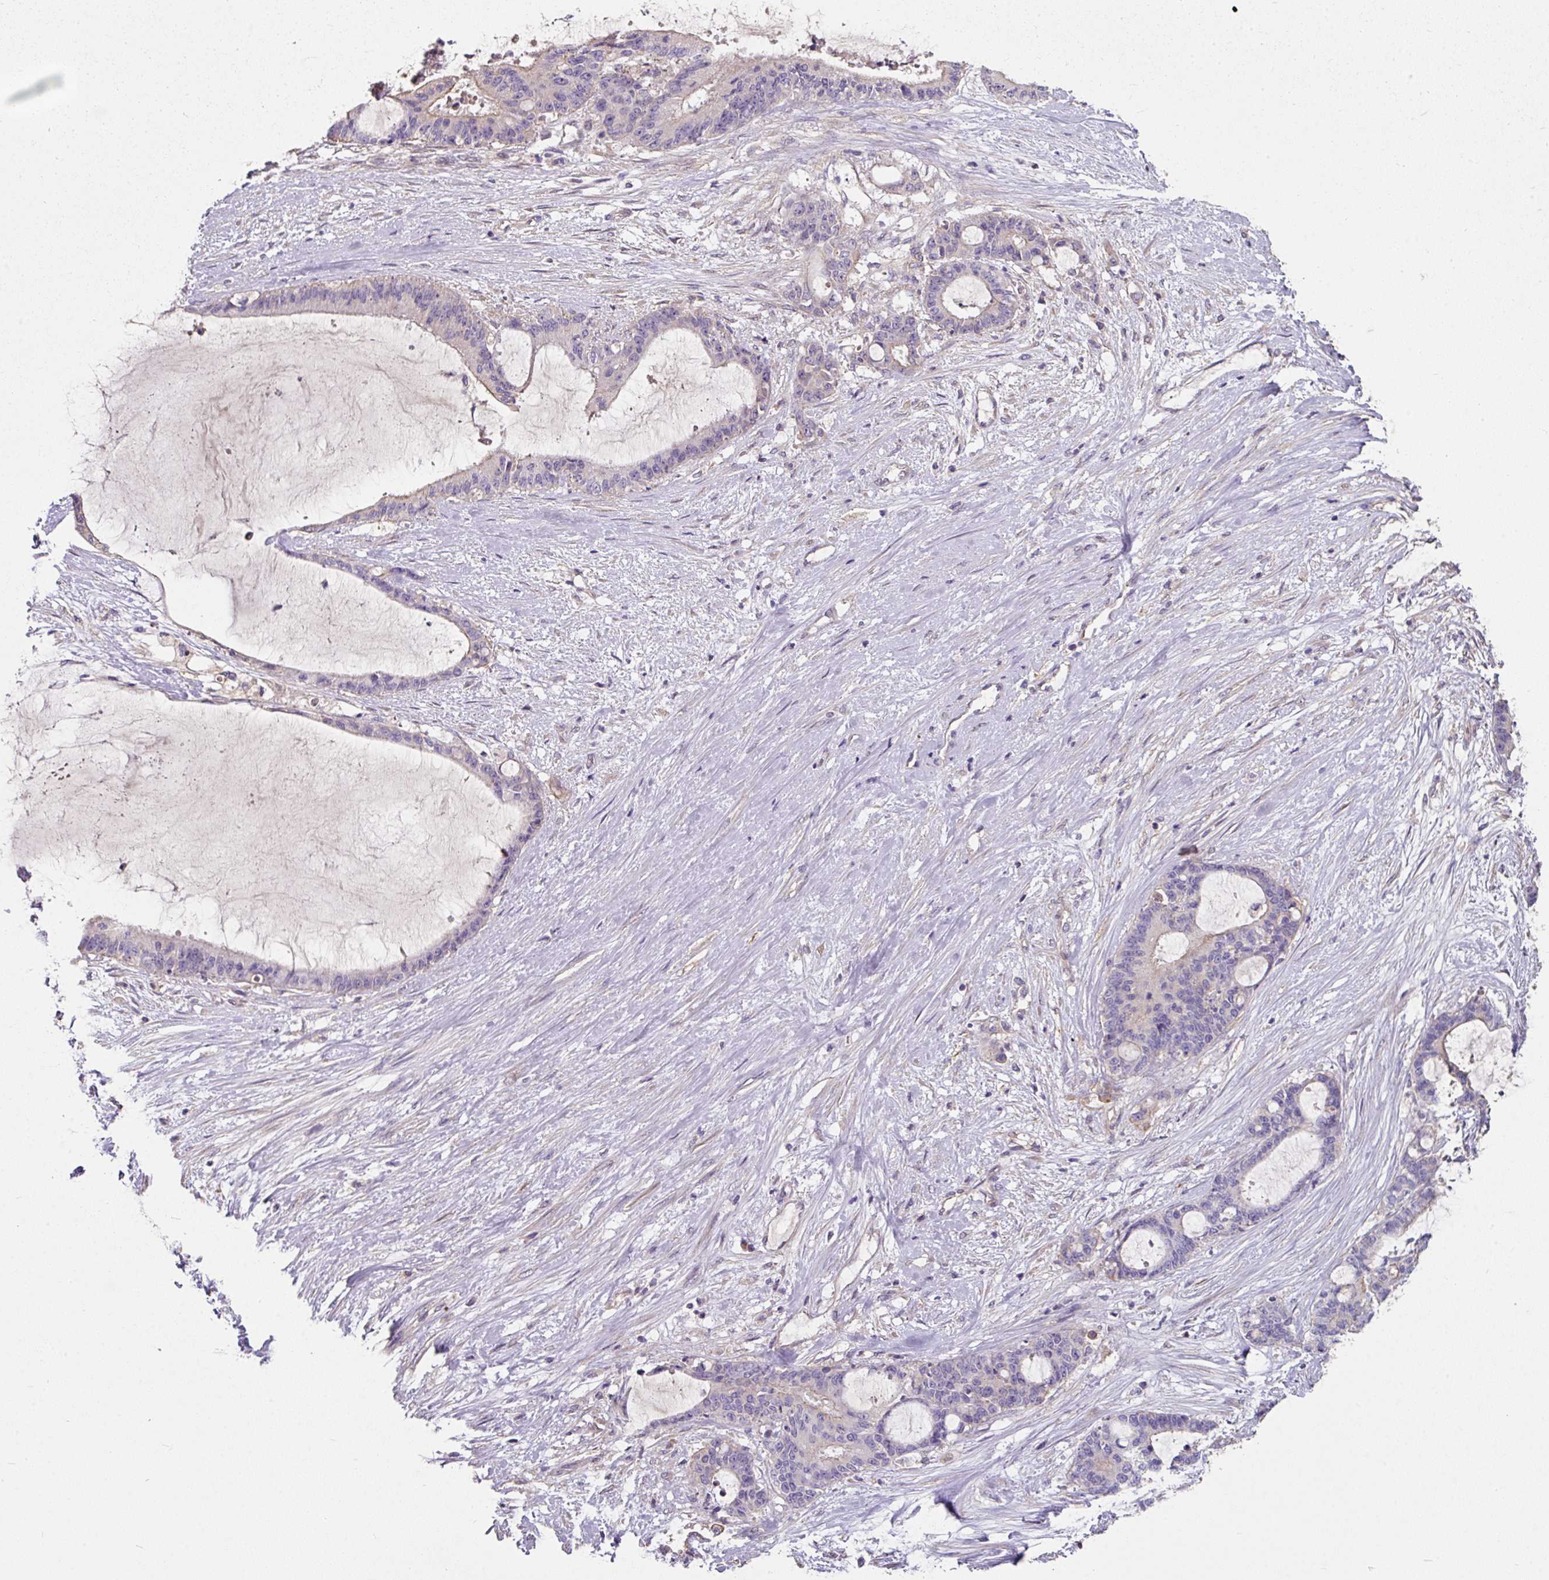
{"staining": {"intensity": "negative", "quantity": "none", "location": "none"}, "tissue": "liver cancer", "cell_type": "Tumor cells", "image_type": "cancer", "snomed": [{"axis": "morphology", "description": "Normal tissue, NOS"}, {"axis": "morphology", "description": "Cholangiocarcinoma"}, {"axis": "topography", "description": "Liver"}, {"axis": "topography", "description": "Peripheral nerve tissue"}], "caption": "This histopathology image is of liver cancer (cholangiocarcinoma) stained with IHC to label a protein in brown with the nuclei are counter-stained blue. There is no staining in tumor cells.", "gene": "C4orf48", "patient": {"sex": "female", "age": 73}}